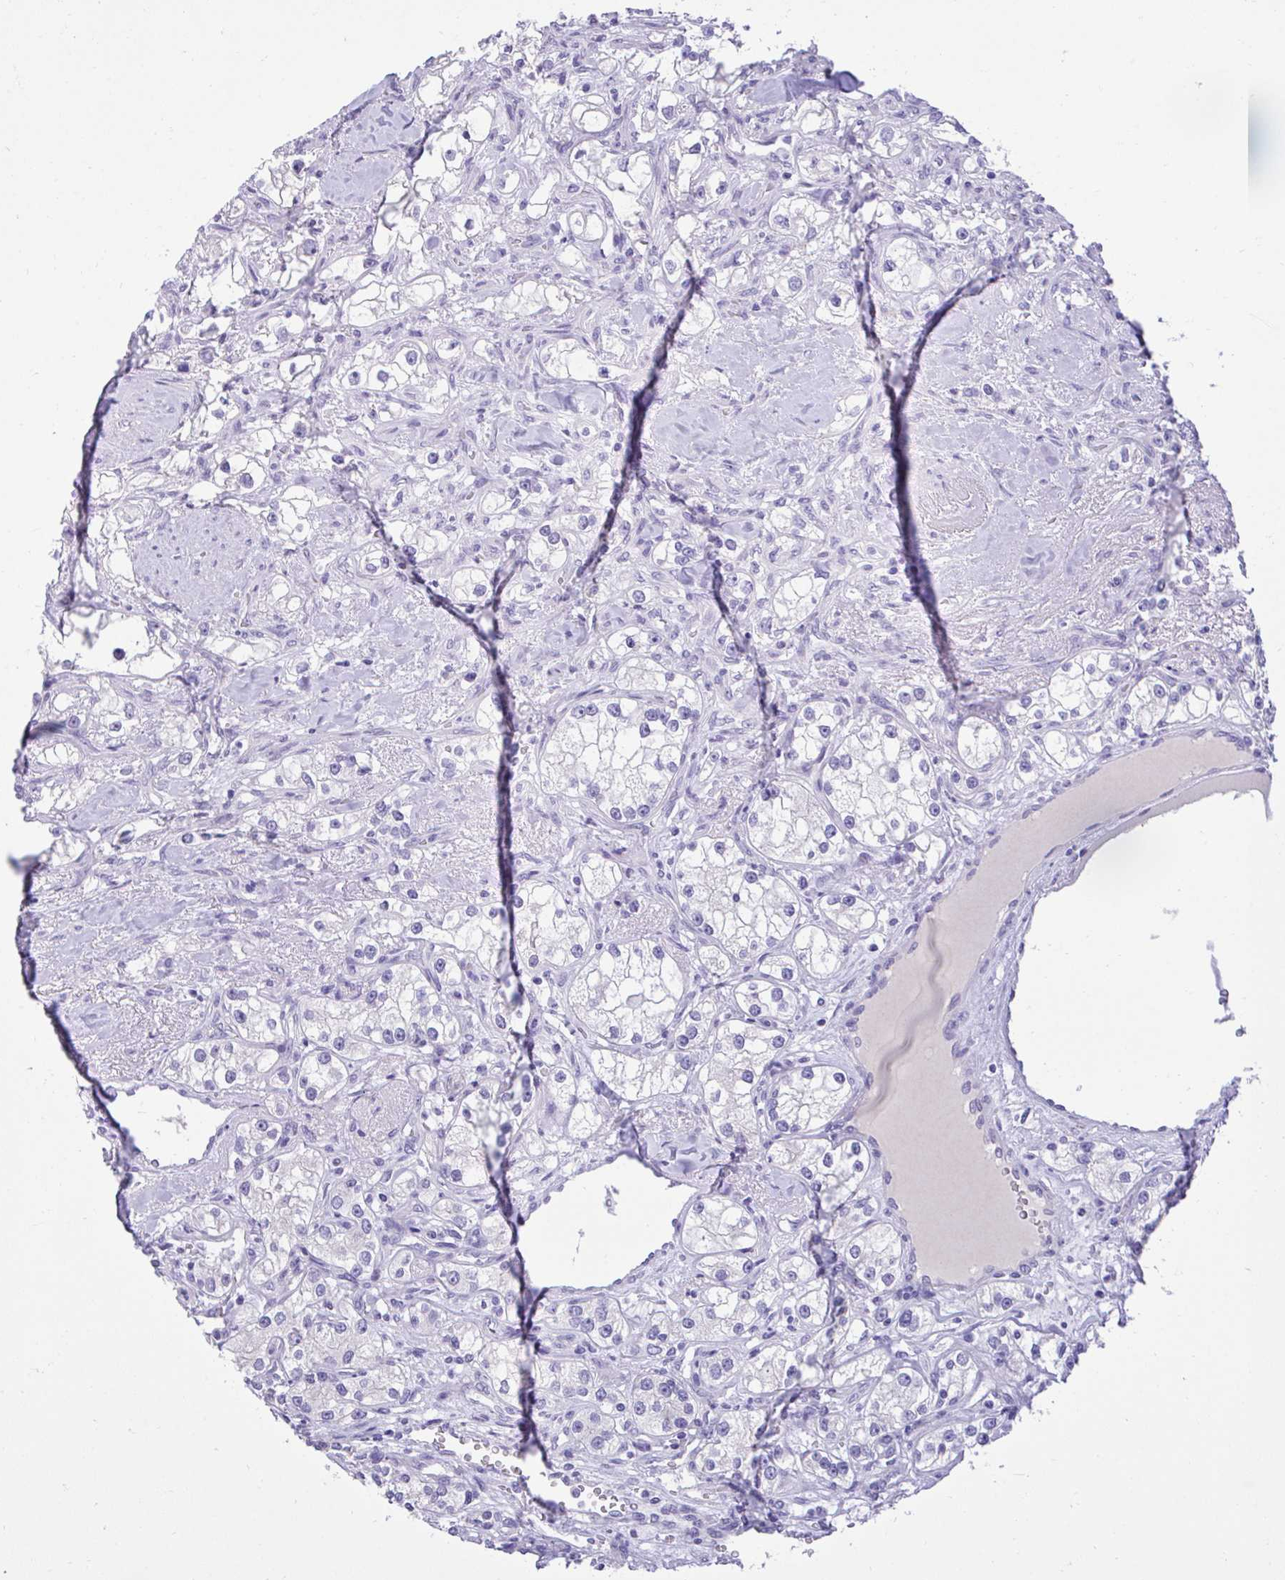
{"staining": {"intensity": "negative", "quantity": "none", "location": "none"}, "tissue": "renal cancer", "cell_type": "Tumor cells", "image_type": "cancer", "snomed": [{"axis": "morphology", "description": "Adenocarcinoma, NOS"}, {"axis": "topography", "description": "Kidney"}], "caption": "Photomicrograph shows no protein staining in tumor cells of renal adenocarcinoma tissue.", "gene": "TMCO5A", "patient": {"sex": "male", "age": 77}}